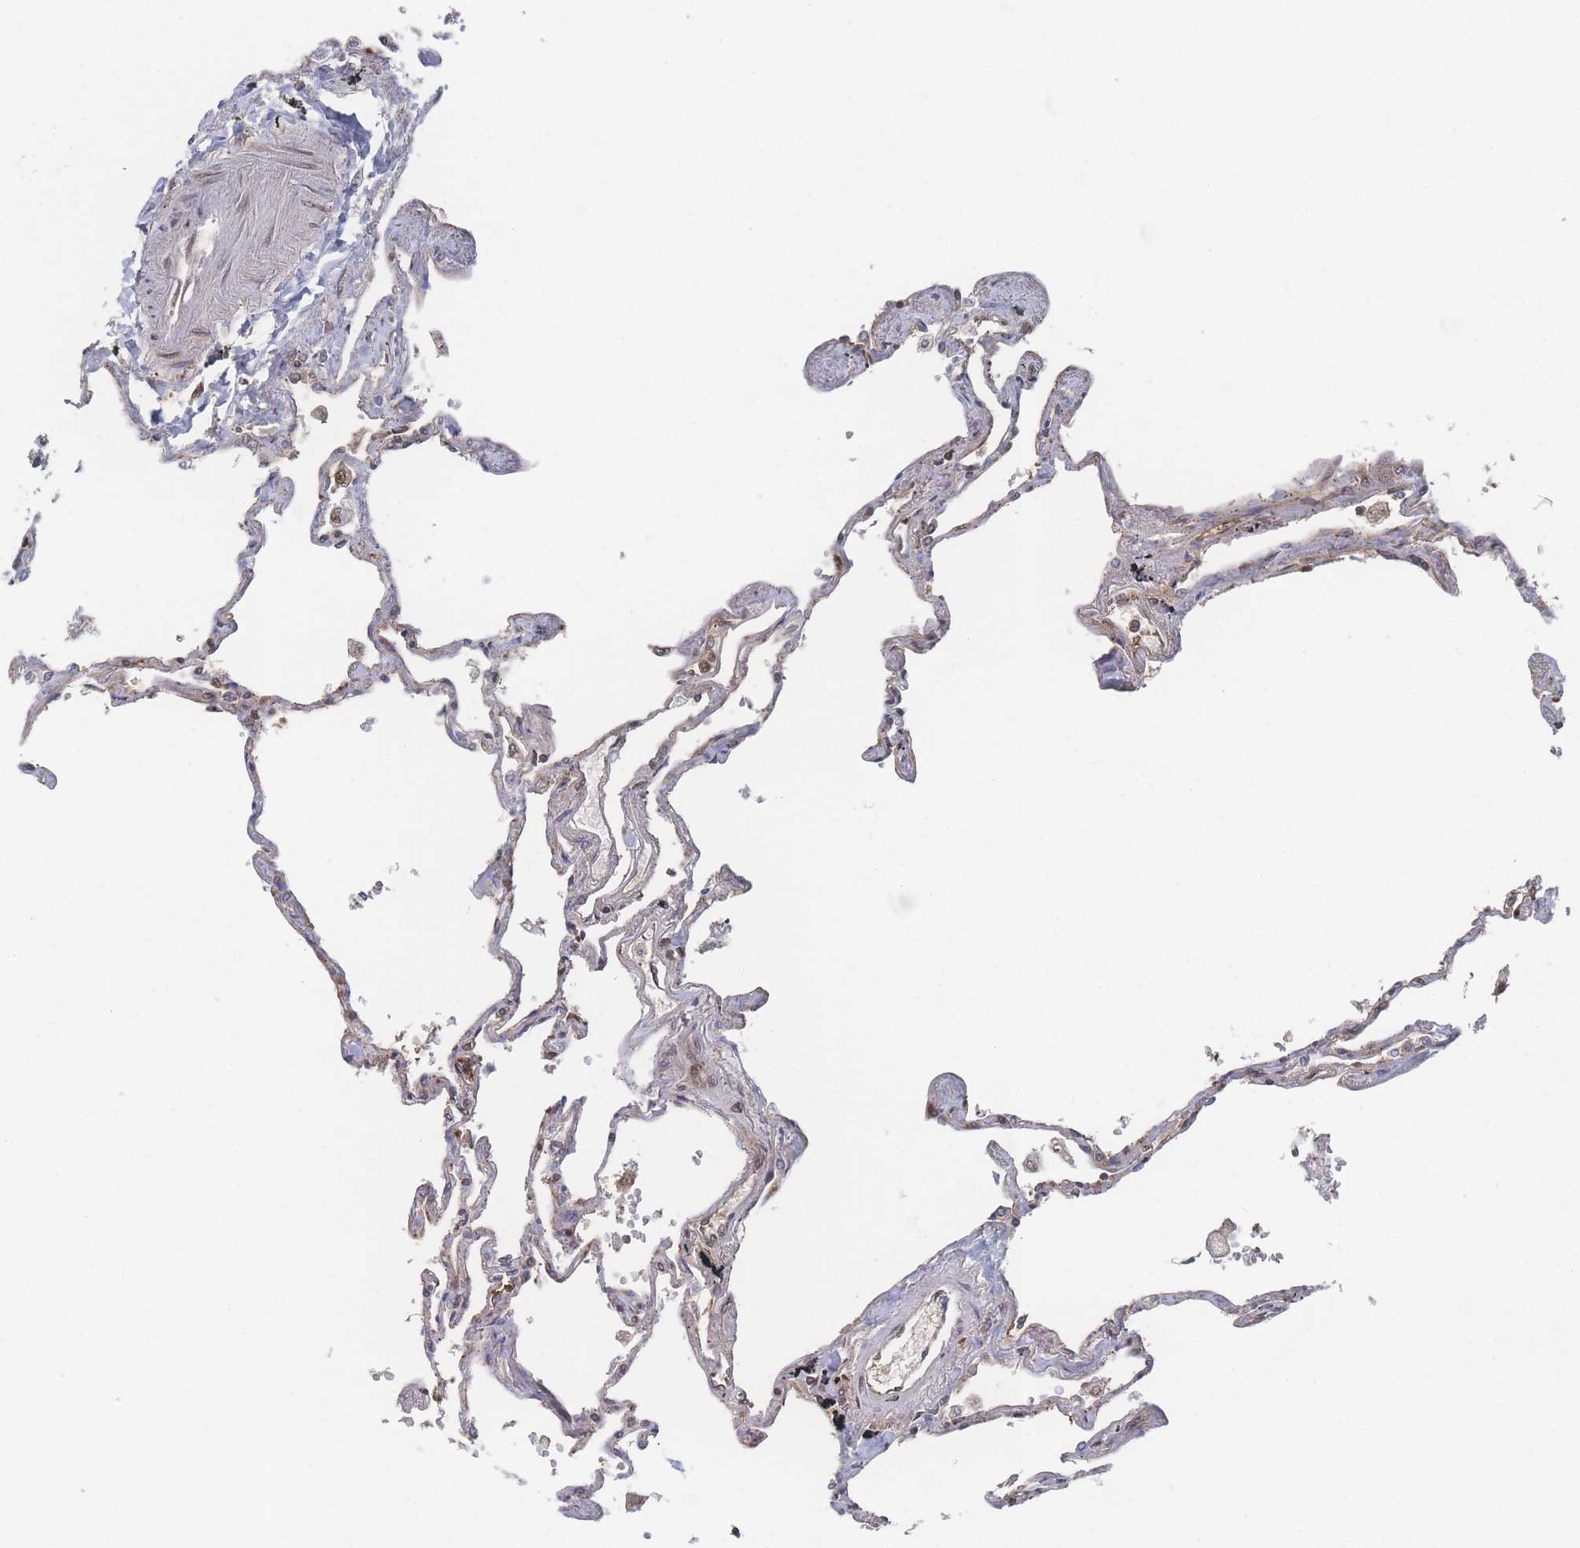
{"staining": {"intensity": "moderate", "quantity": "25%-75%", "location": "cytoplasmic/membranous"}, "tissue": "lung", "cell_type": "Alveolar cells", "image_type": "normal", "snomed": [{"axis": "morphology", "description": "Normal tissue, NOS"}, {"axis": "topography", "description": "Lung"}], "caption": "A histopathology image of lung stained for a protein shows moderate cytoplasmic/membranous brown staining in alveolar cells.", "gene": "PSMA1", "patient": {"sex": "female", "age": 67}}